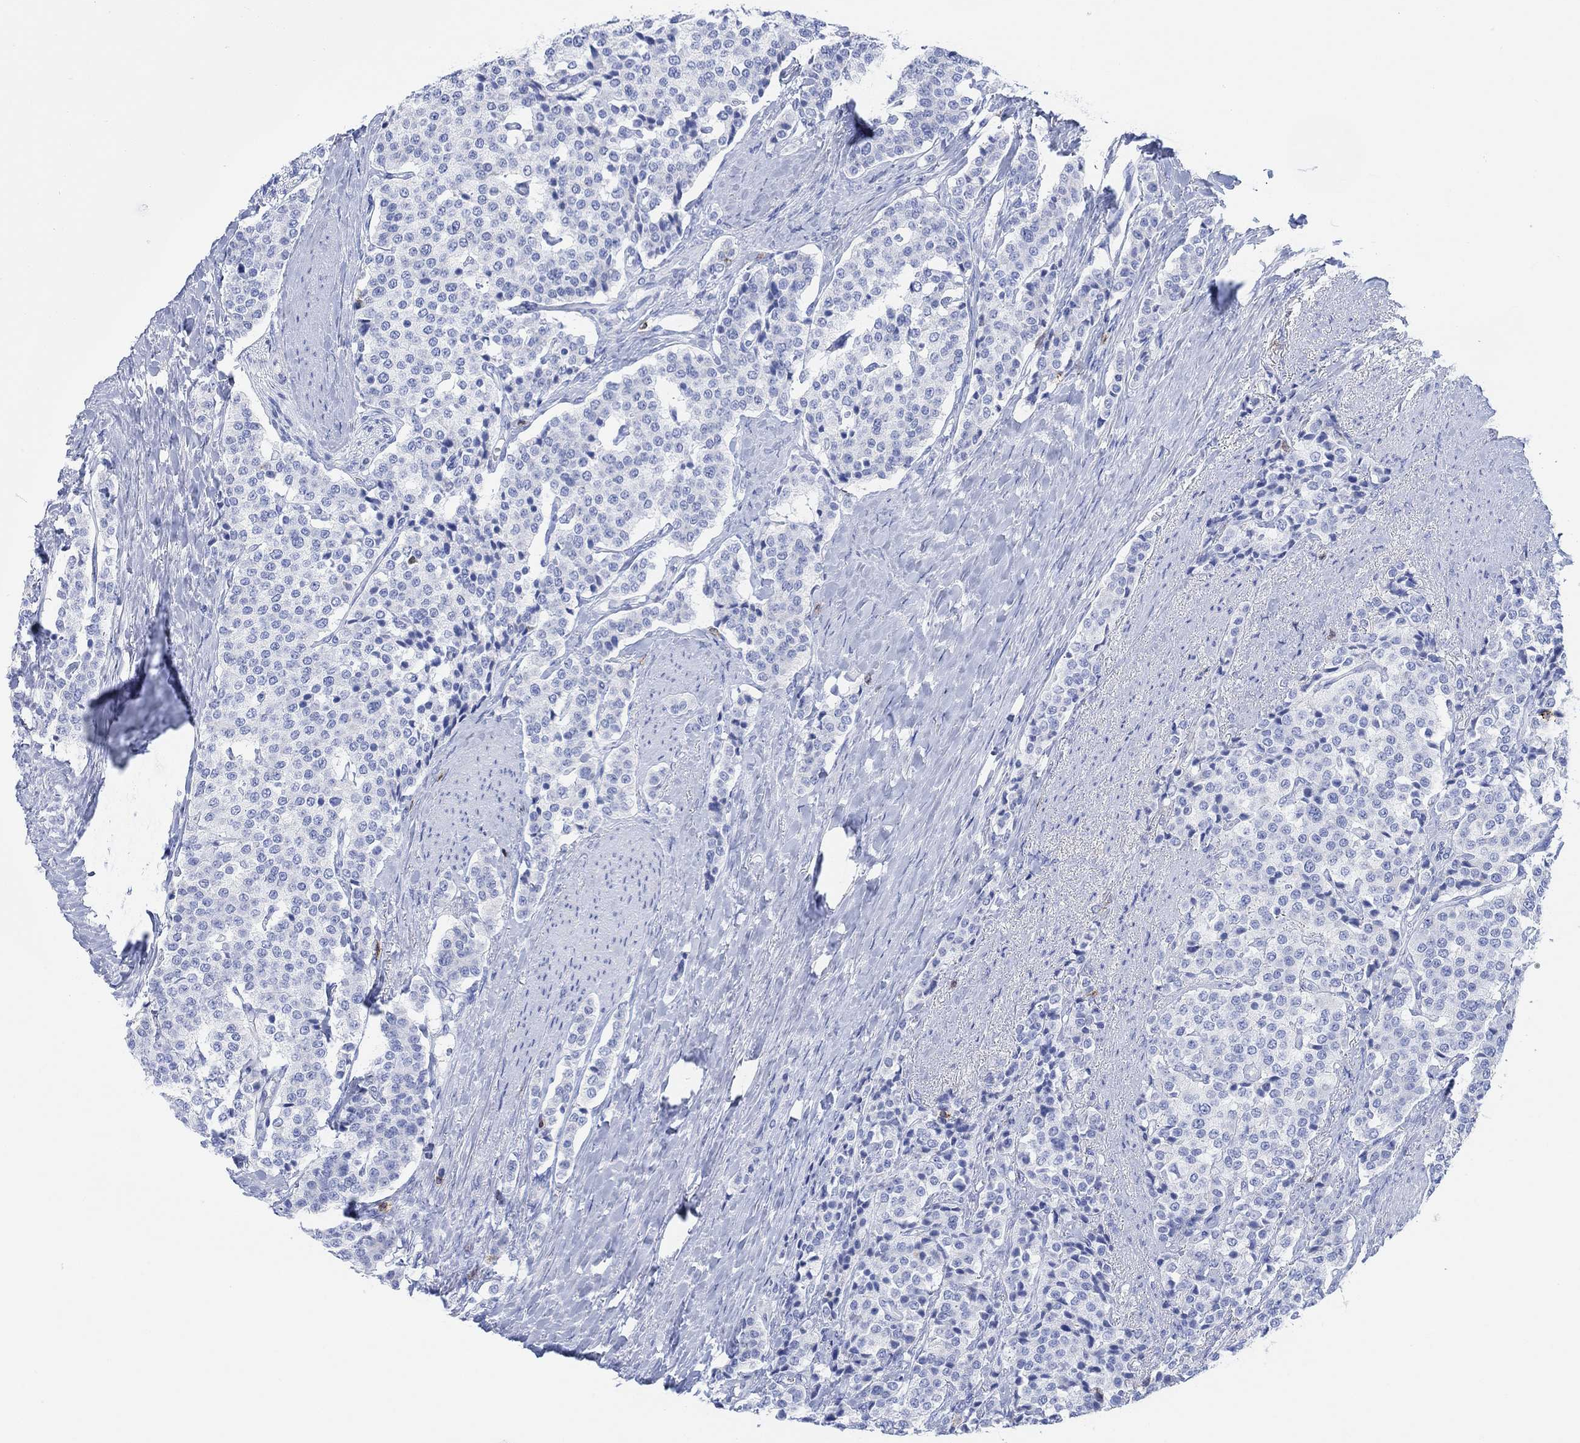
{"staining": {"intensity": "negative", "quantity": "none", "location": "none"}, "tissue": "carcinoid", "cell_type": "Tumor cells", "image_type": "cancer", "snomed": [{"axis": "morphology", "description": "Carcinoid, malignant, NOS"}, {"axis": "topography", "description": "Small intestine"}], "caption": "High power microscopy micrograph of an IHC micrograph of carcinoid, revealing no significant expression in tumor cells.", "gene": "GPR65", "patient": {"sex": "female", "age": 58}}